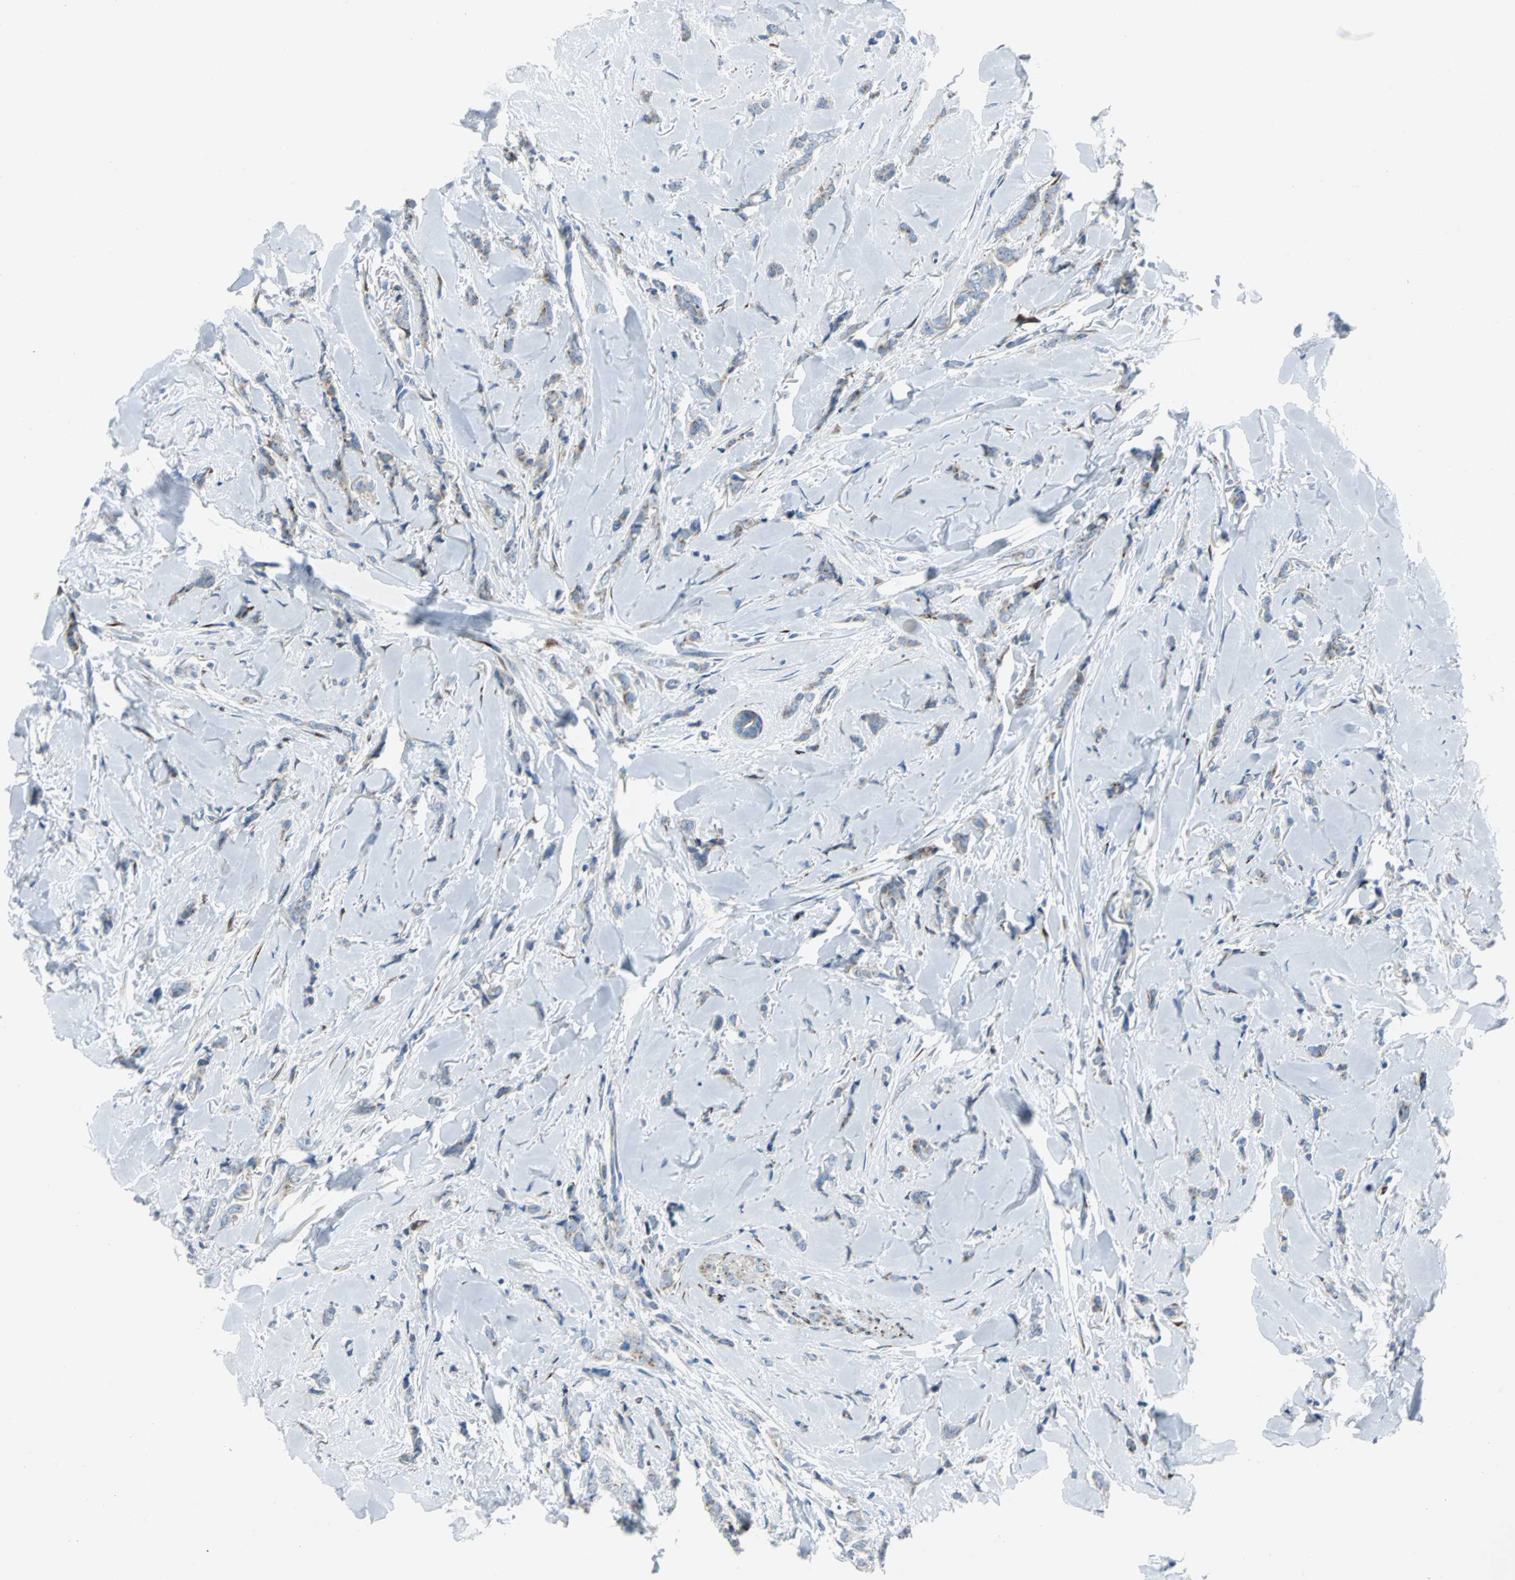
{"staining": {"intensity": "moderate", "quantity": "25%-75%", "location": "cytoplasmic/membranous"}, "tissue": "breast cancer", "cell_type": "Tumor cells", "image_type": "cancer", "snomed": [{"axis": "morphology", "description": "Lobular carcinoma"}, {"axis": "topography", "description": "Skin"}, {"axis": "topography", "description": "Breast"}], "caption": "Breast cancer stained for a protein (brown) demonstrates moderate cytoplasmic/membranous positive positivity in about 25%-75% of tumor cells.", "gene": "BBC3", "patient": {"sex": "female", "age": 46}}